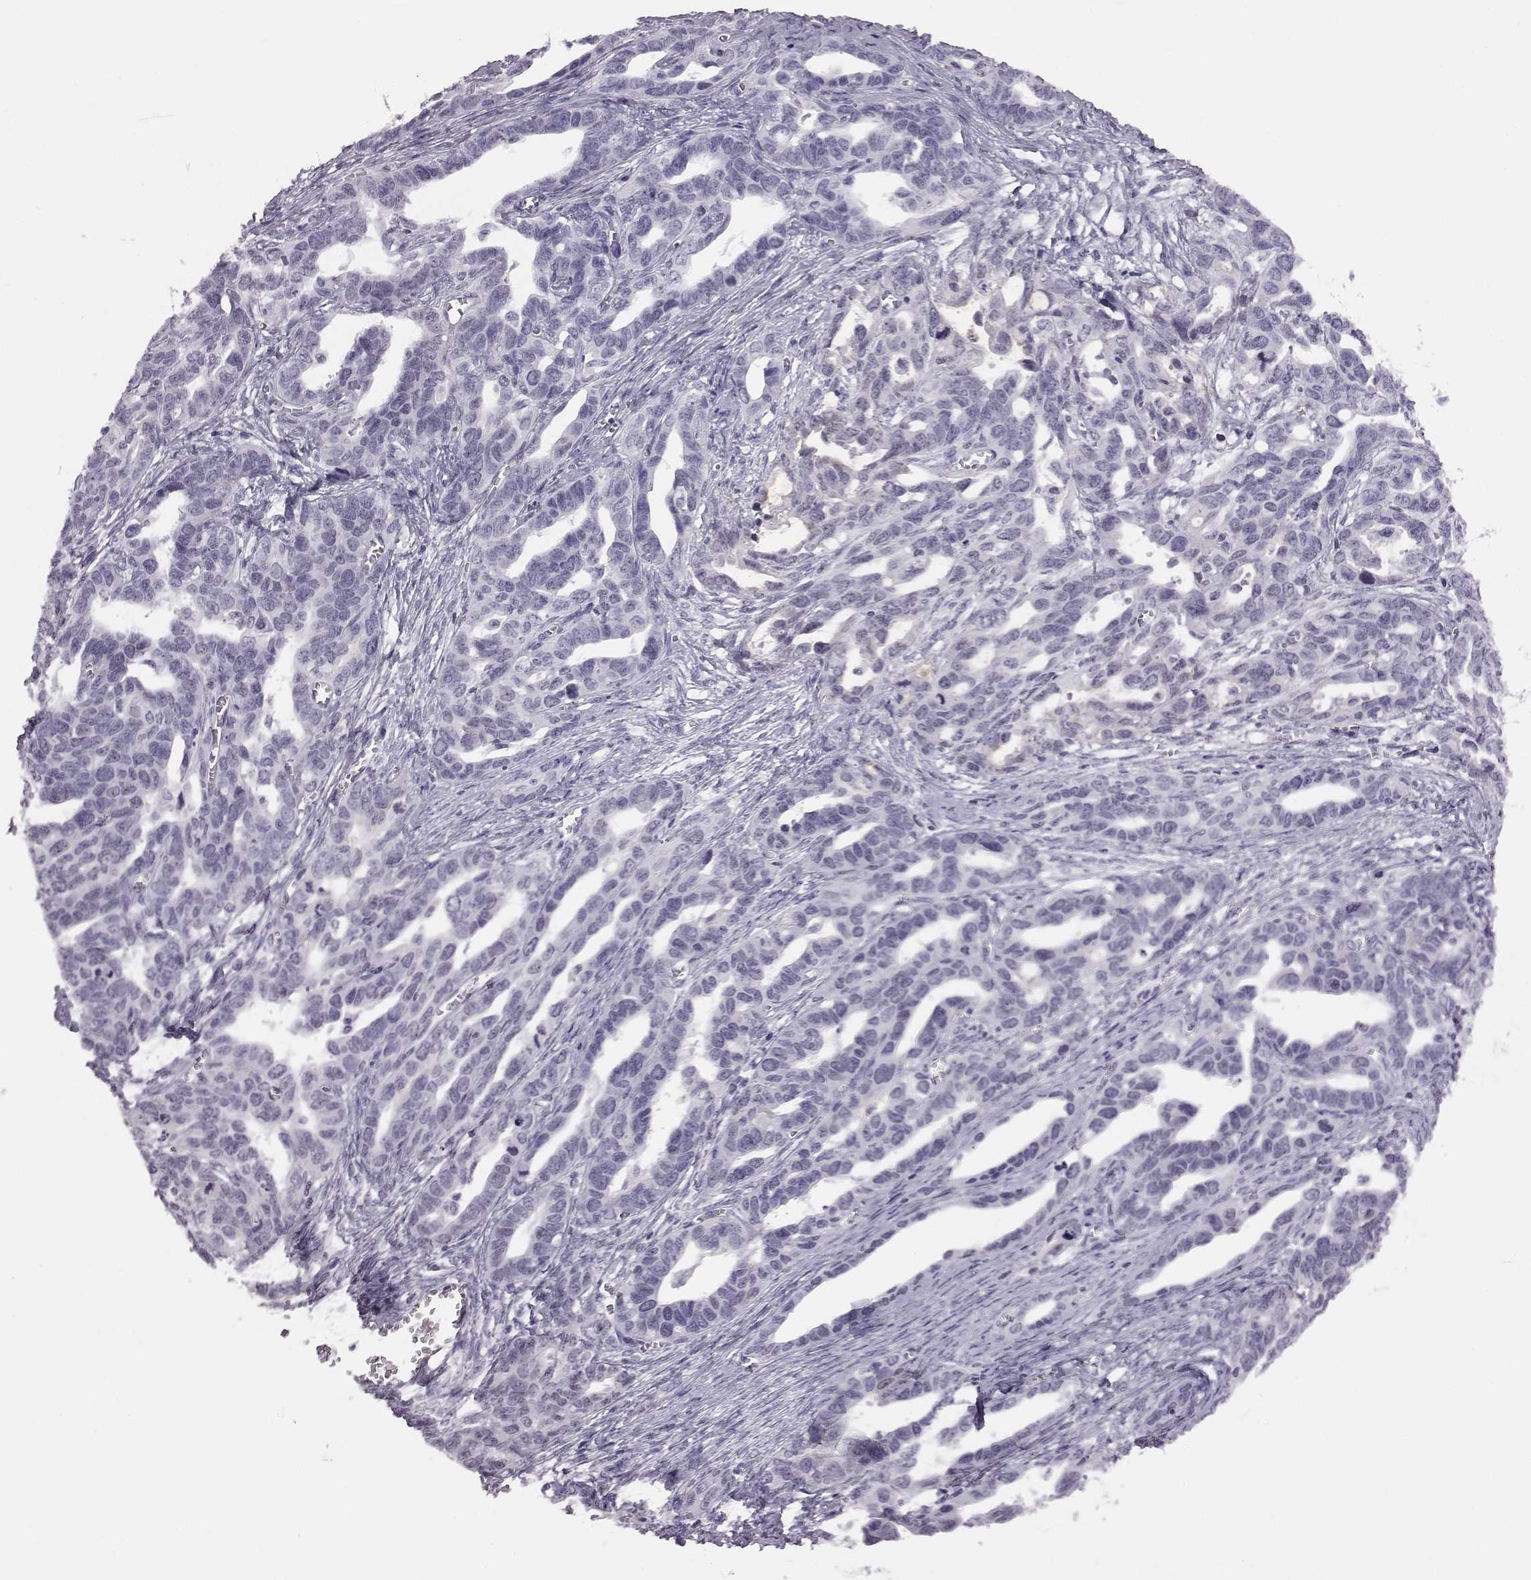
{"staining": {"intensity": "negative", "quantity": "none", "location": "none"}, "tissue": "ovarian cancer", "cell_type": "Tumor cells", "image_type": "cancer", "snomed": [{"axis": "morphology", "description": "Cystadenocarcinoma, serous, NOS"}, {"axis": "topography", "description": "Ovary"}], "caption": "The IHC image has no significant expression in tumor cells of ovarian cancer tissue.", "gene": "ADGRG2", "patient": {"sex": "female", "age": 69}}